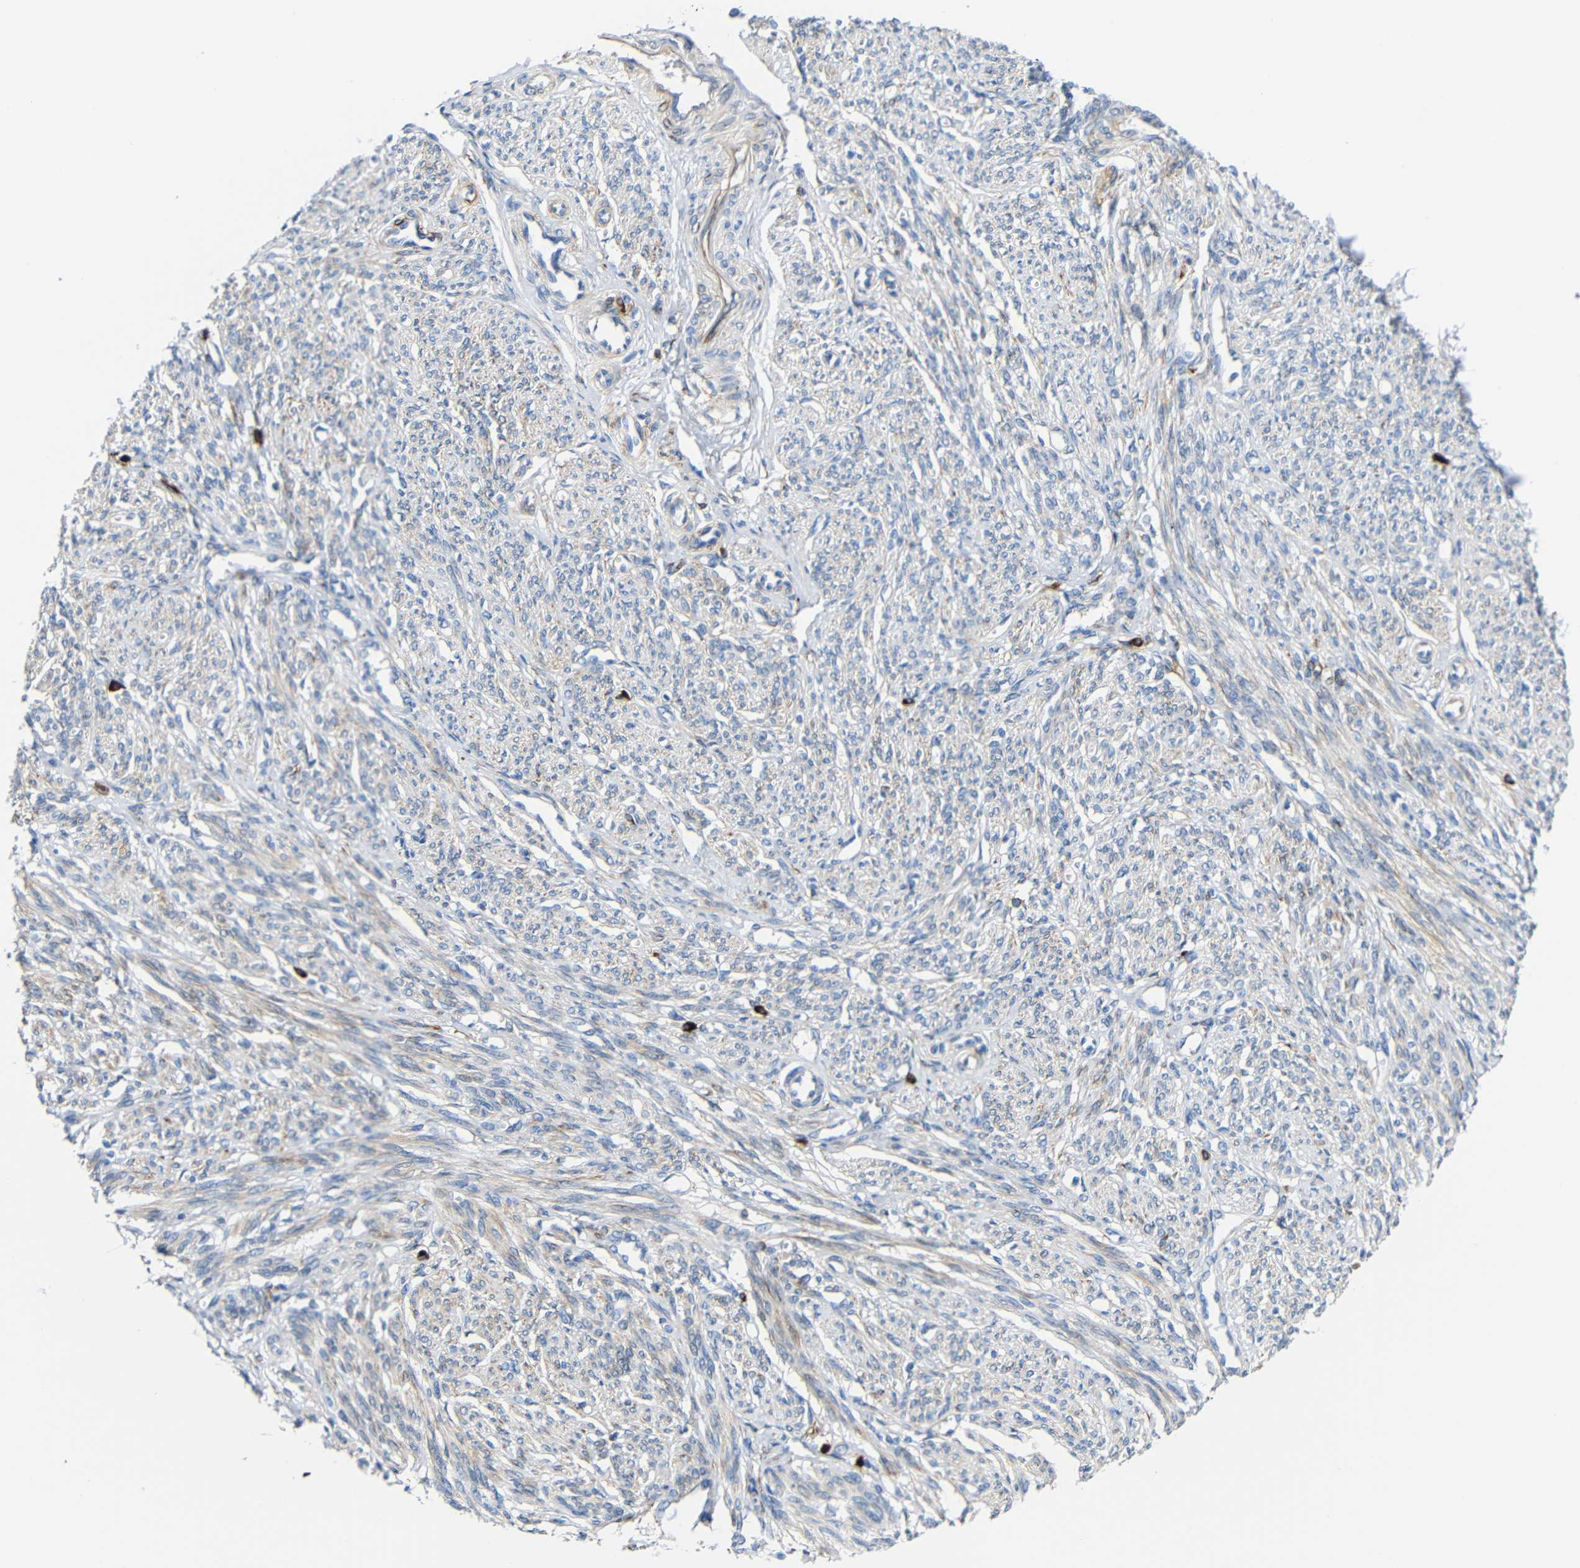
{"staining": {"intensity": "weak", "quantity": "<25%", "location": "cytoplasmic/membranous"}, "tissue": "smooth muscle", "cell_type": "Smooth muscle cells", "image_type": "normal", "snomed": [{"axis": "morphology", "description": "Normal tissue, NOS"}, {"axis": "topography", "description": "Smooth muscle"}], "caption": "High power microscopy histopathology image of an IHC micrograph of unremarkable smooth muscle, revealing no significant expression in smooth muscle cells. (Immunohistochemistry, brightfield microscopy, high magnification).", "gene": "DCLK1", "patient": {"sex": "female", "age": 65}}